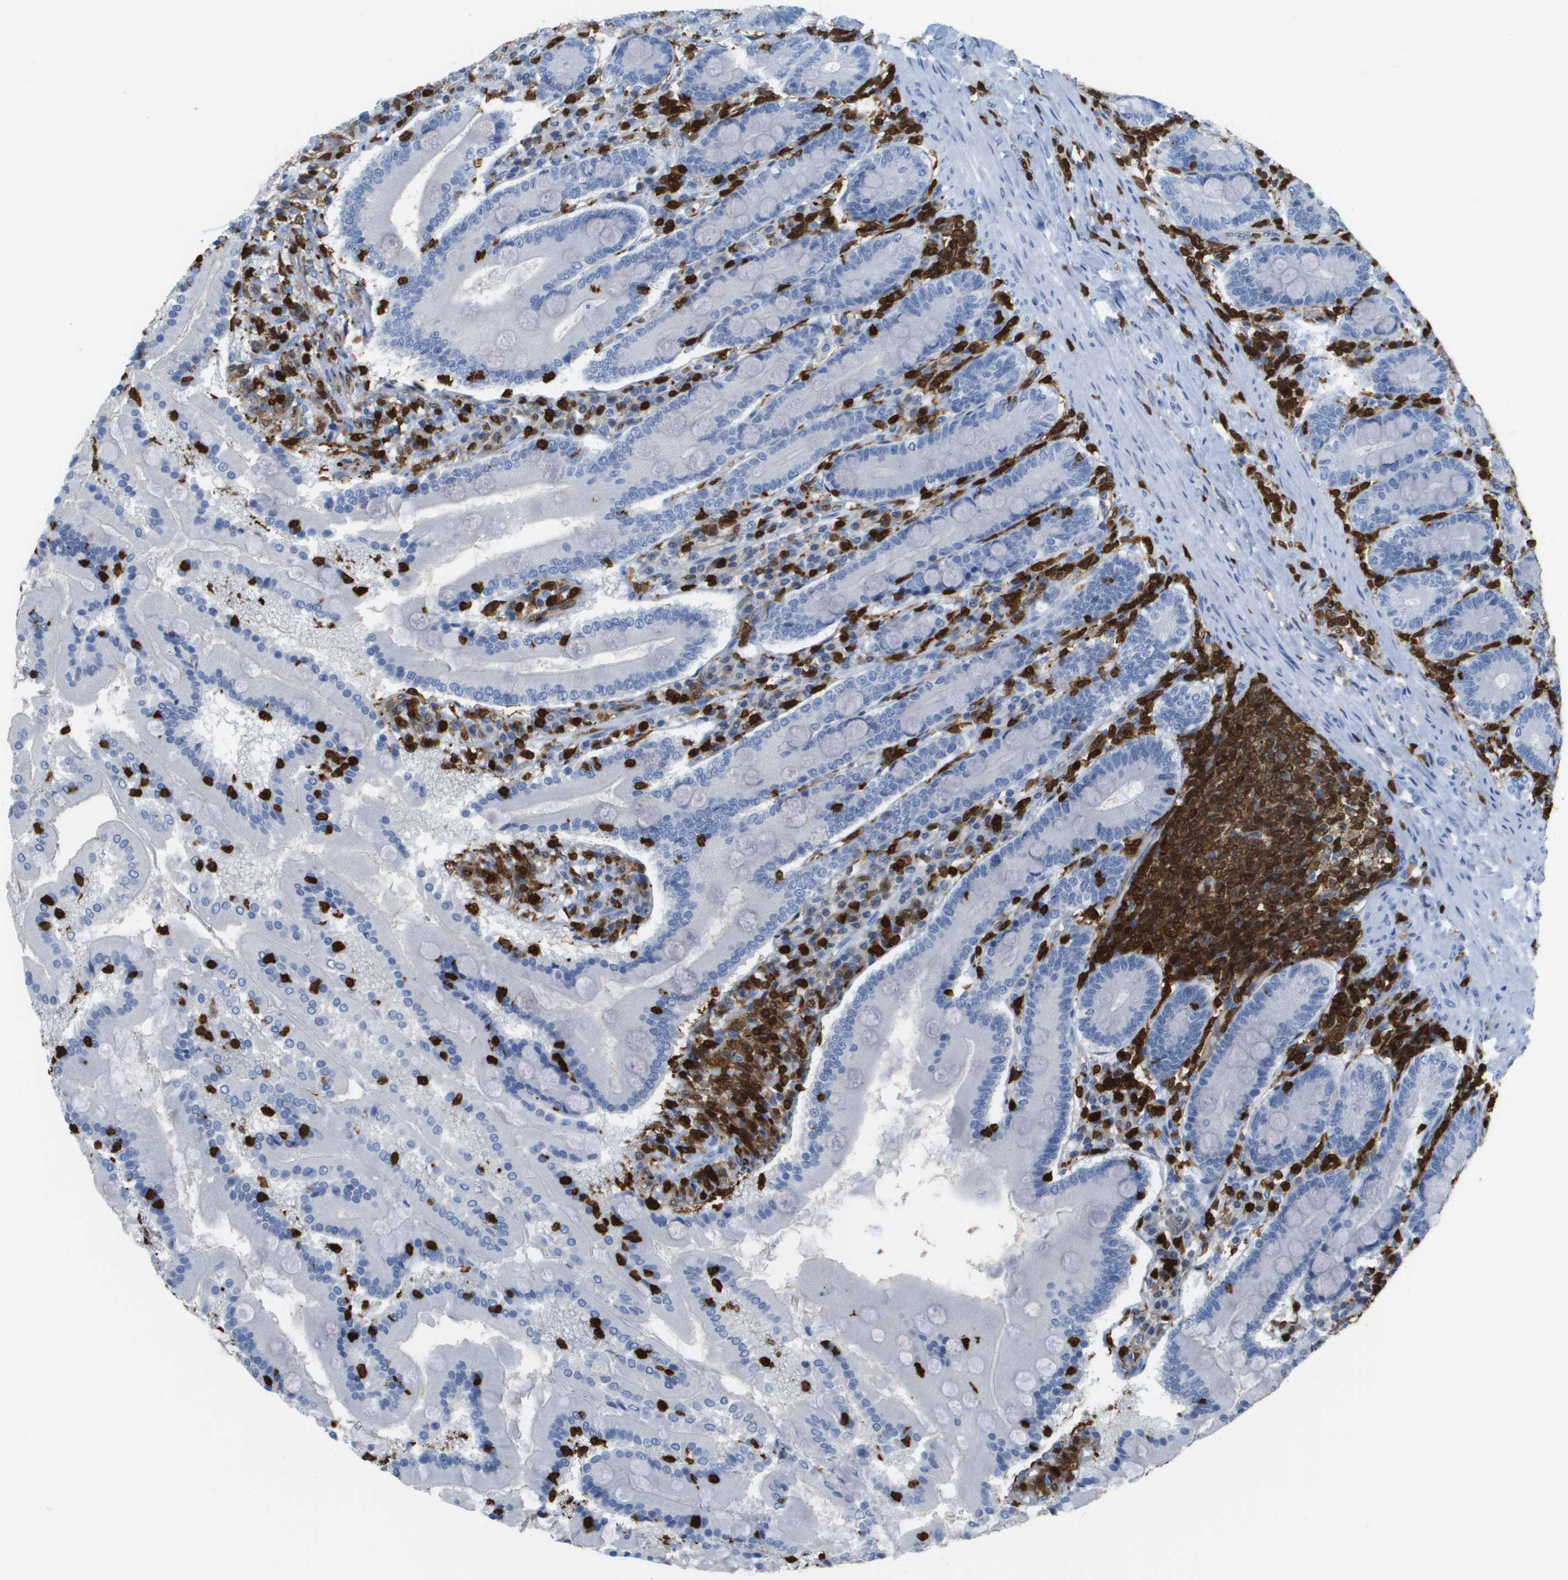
{"staining": {"intensity": "negative", "quantity": "none", "location": "none"}, "tissue": "duodenum", "cell_type": "Glandular cells", "image_type": "normal", "snomed": [{"axis": "morphology", "description": "Normal tissue, NOS"}, {"axis": "topography", "description": "Duodenum"}], "caption": "Immunohistochemistry micrograph of normal duodenum: human duodenum stained with DAB (3,3'-diaminobenzidine) exhibits no significant protein staining in glandular cells.", "gene": "DOCK5", "patient": {"sex": "male", "age": 50}}